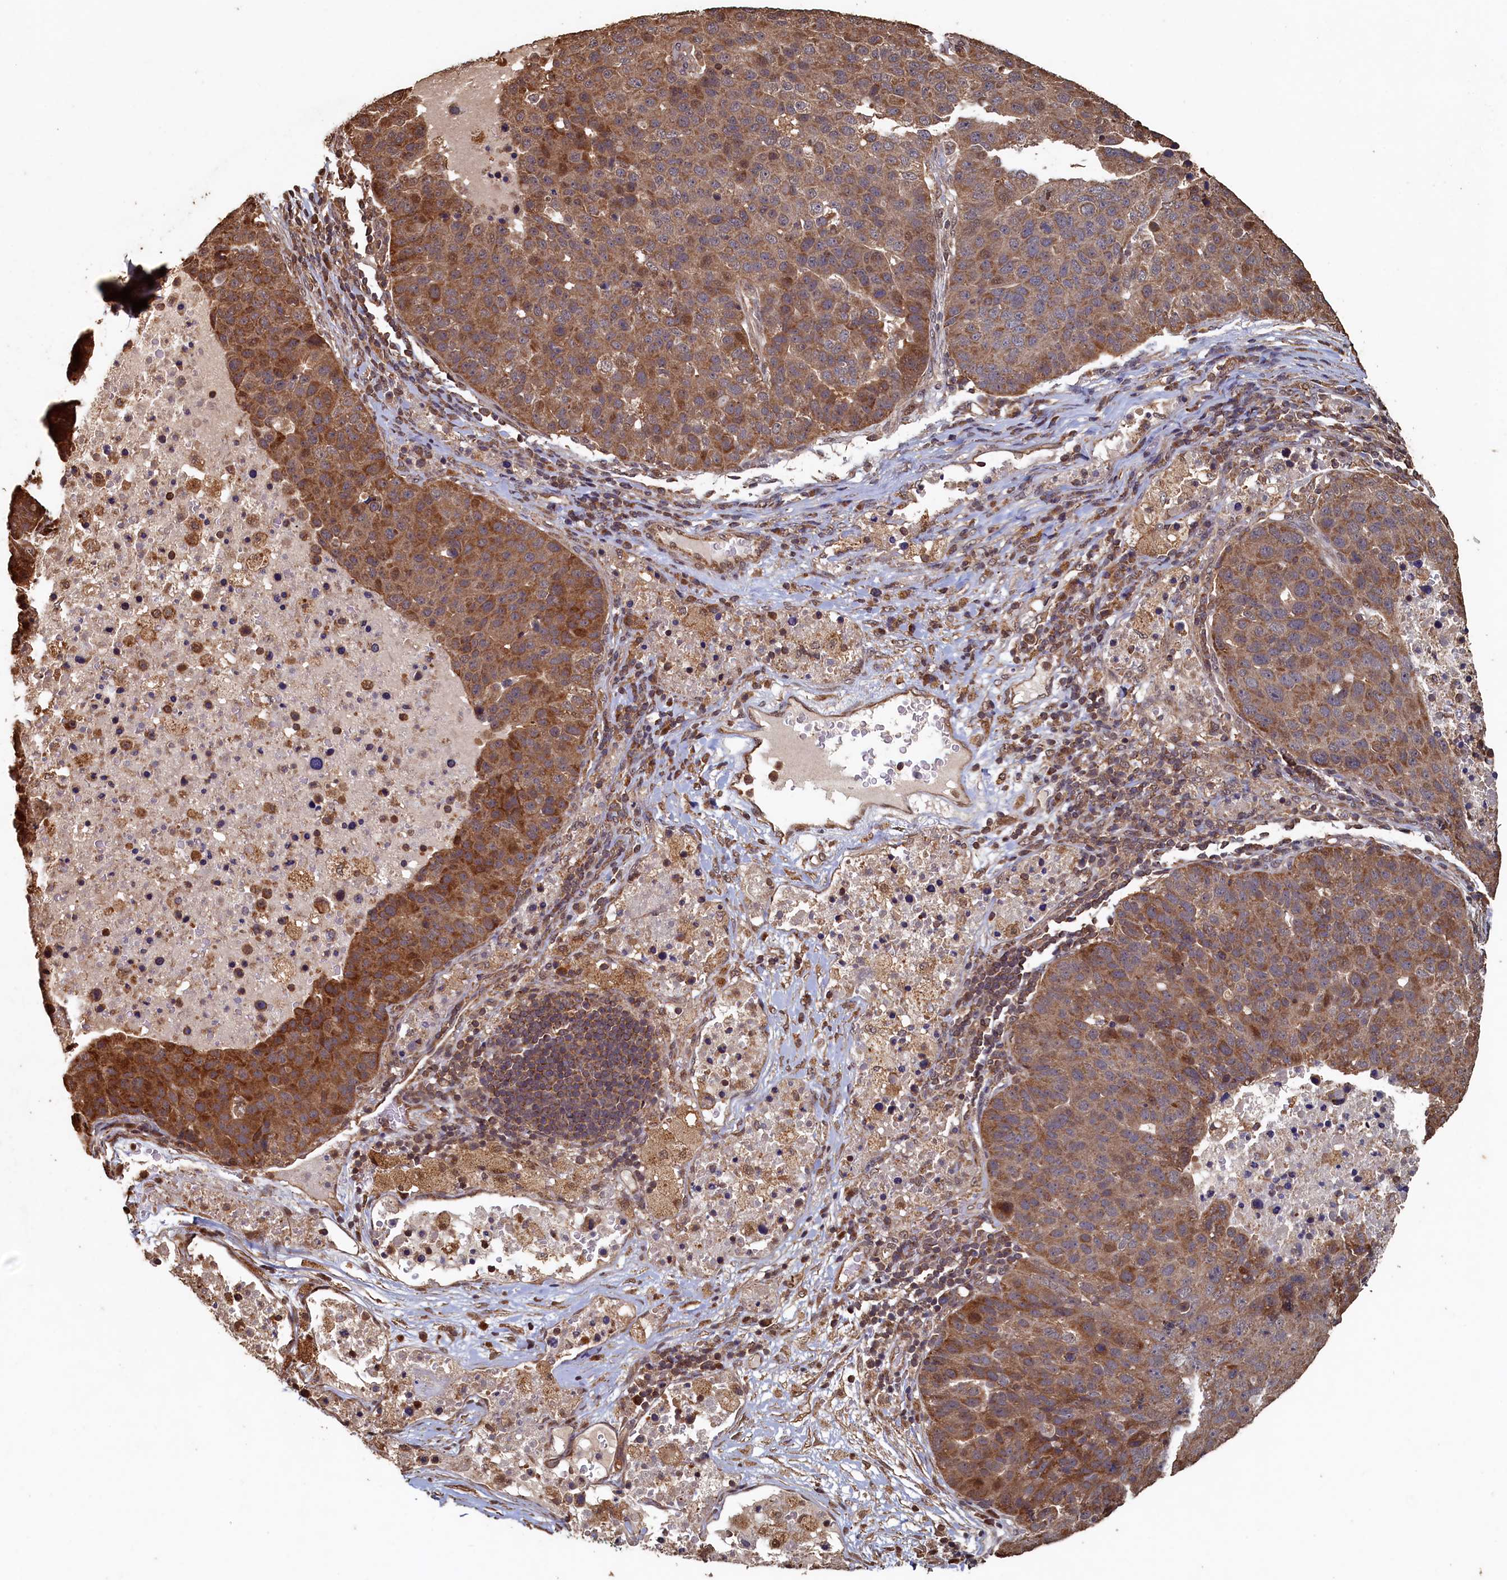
{"staining": {"intensity": "moderate", "quantity": ">75%", "location": "cytoplasmic/membranous"}, "tissue": "pancreatic cancer", "cell_type": "Tumor cells", "image_type": "cancer", "snomed": [{"axis": "morphology", "description": "Adenocarcinoma, NOS"}, {"axis": "topography", "description": "Pancreas"}], "caption": "The immunohistochemical stain shows moderate cytoplasmic/membranous staining in tumor cells of pancreatic adenocarcinoma tissue.", "gene": "PIGN", "patient": {"sex": "female", "age": 61}}